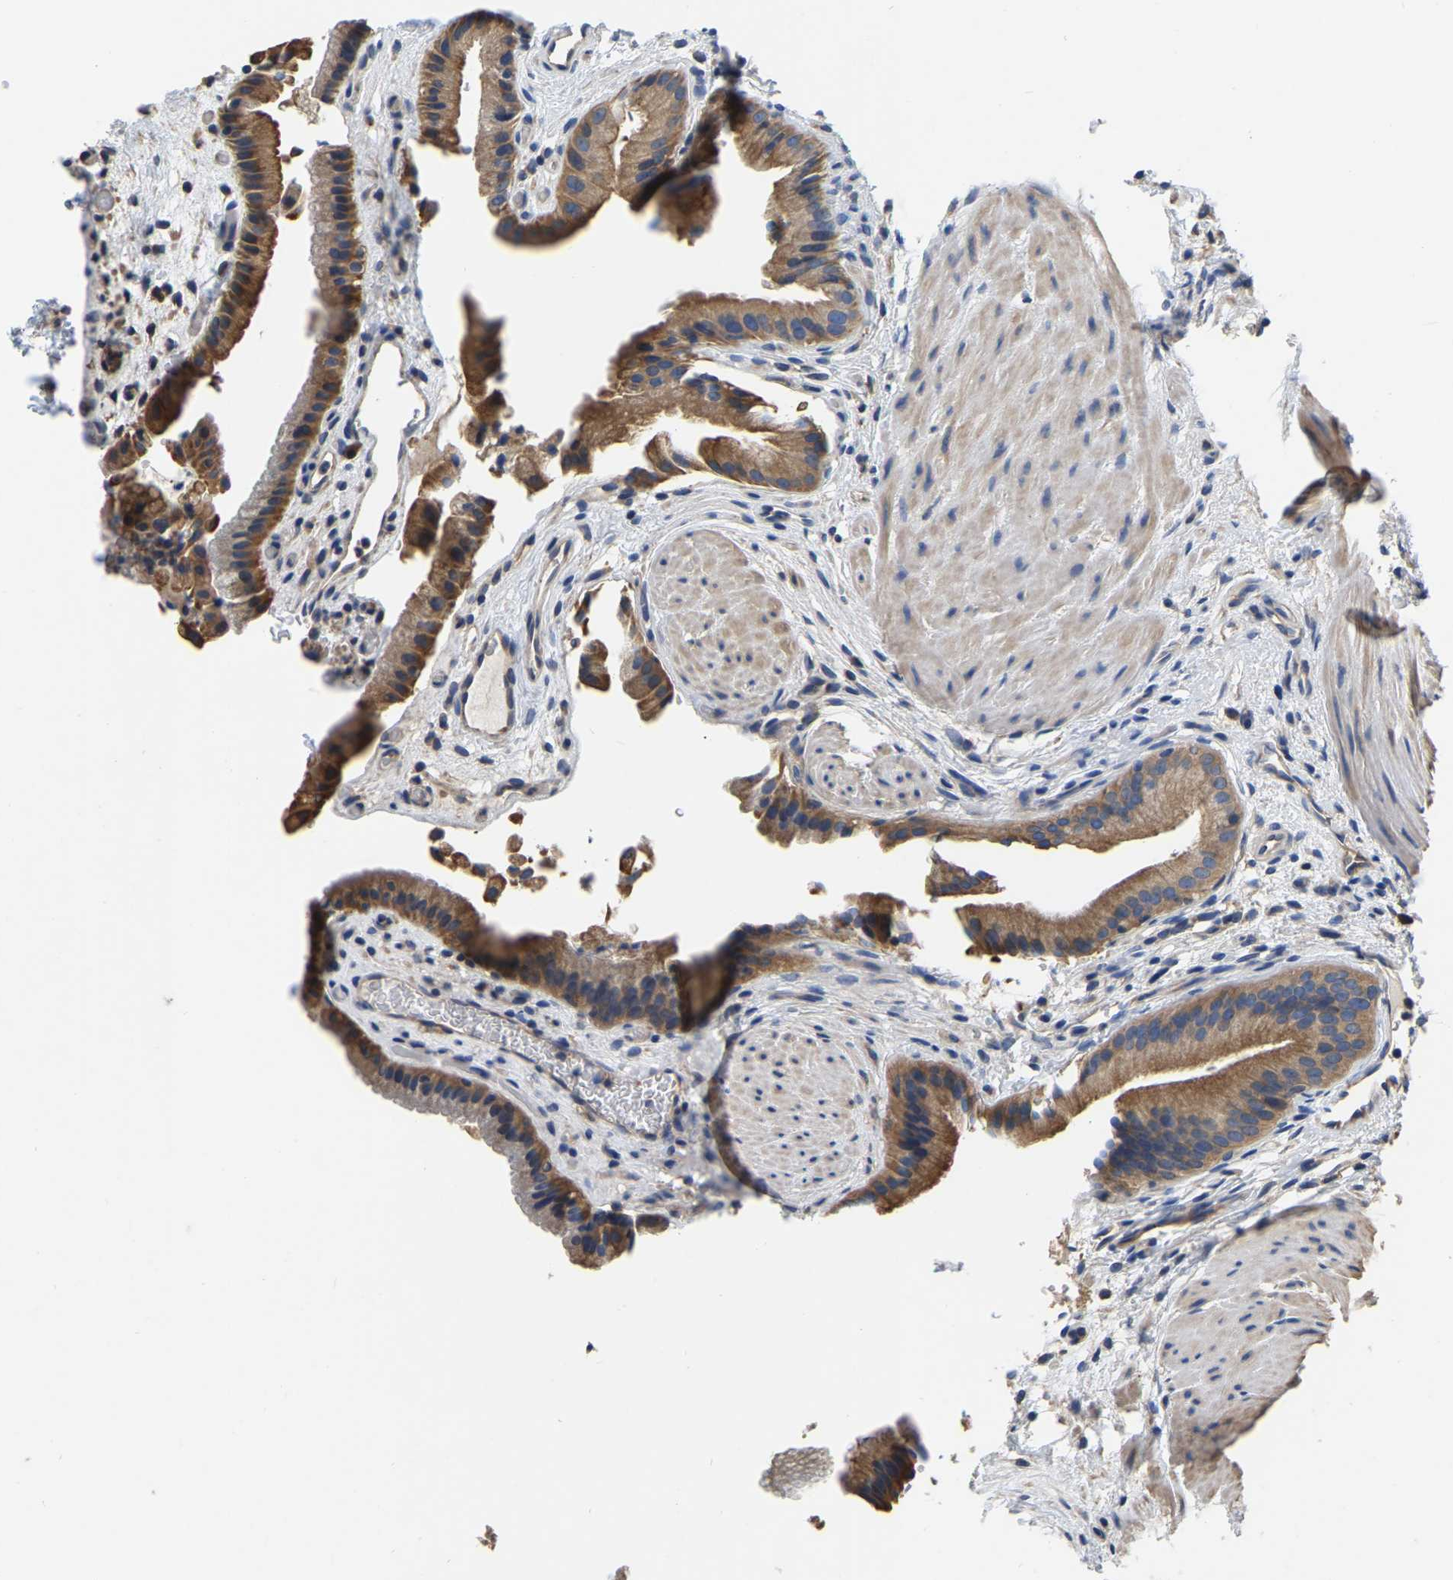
{"staining": {"intensity": "strong", "quantity": ">75%", "location": "cytoplasmic/membranous"}, "tissue": "gallbladder", "cell_type": "Glandular cells", "image_type": "normal", "snomed": [{"axis": "morphology", "description": "Normal tissue, NOS"}, {"axis": "topography", "description": "Gallbladder"}], "caption": "Protein expression by immunohistochemistry (IHC) demonstrates strong cytoplasmic/membranous positivity in approximately >75% of glandular cells in unremarkable gallbladder. Nuclei are stained in blue.", "gene": "GARS1", "patient": {"sex": "male", "age": 49}}